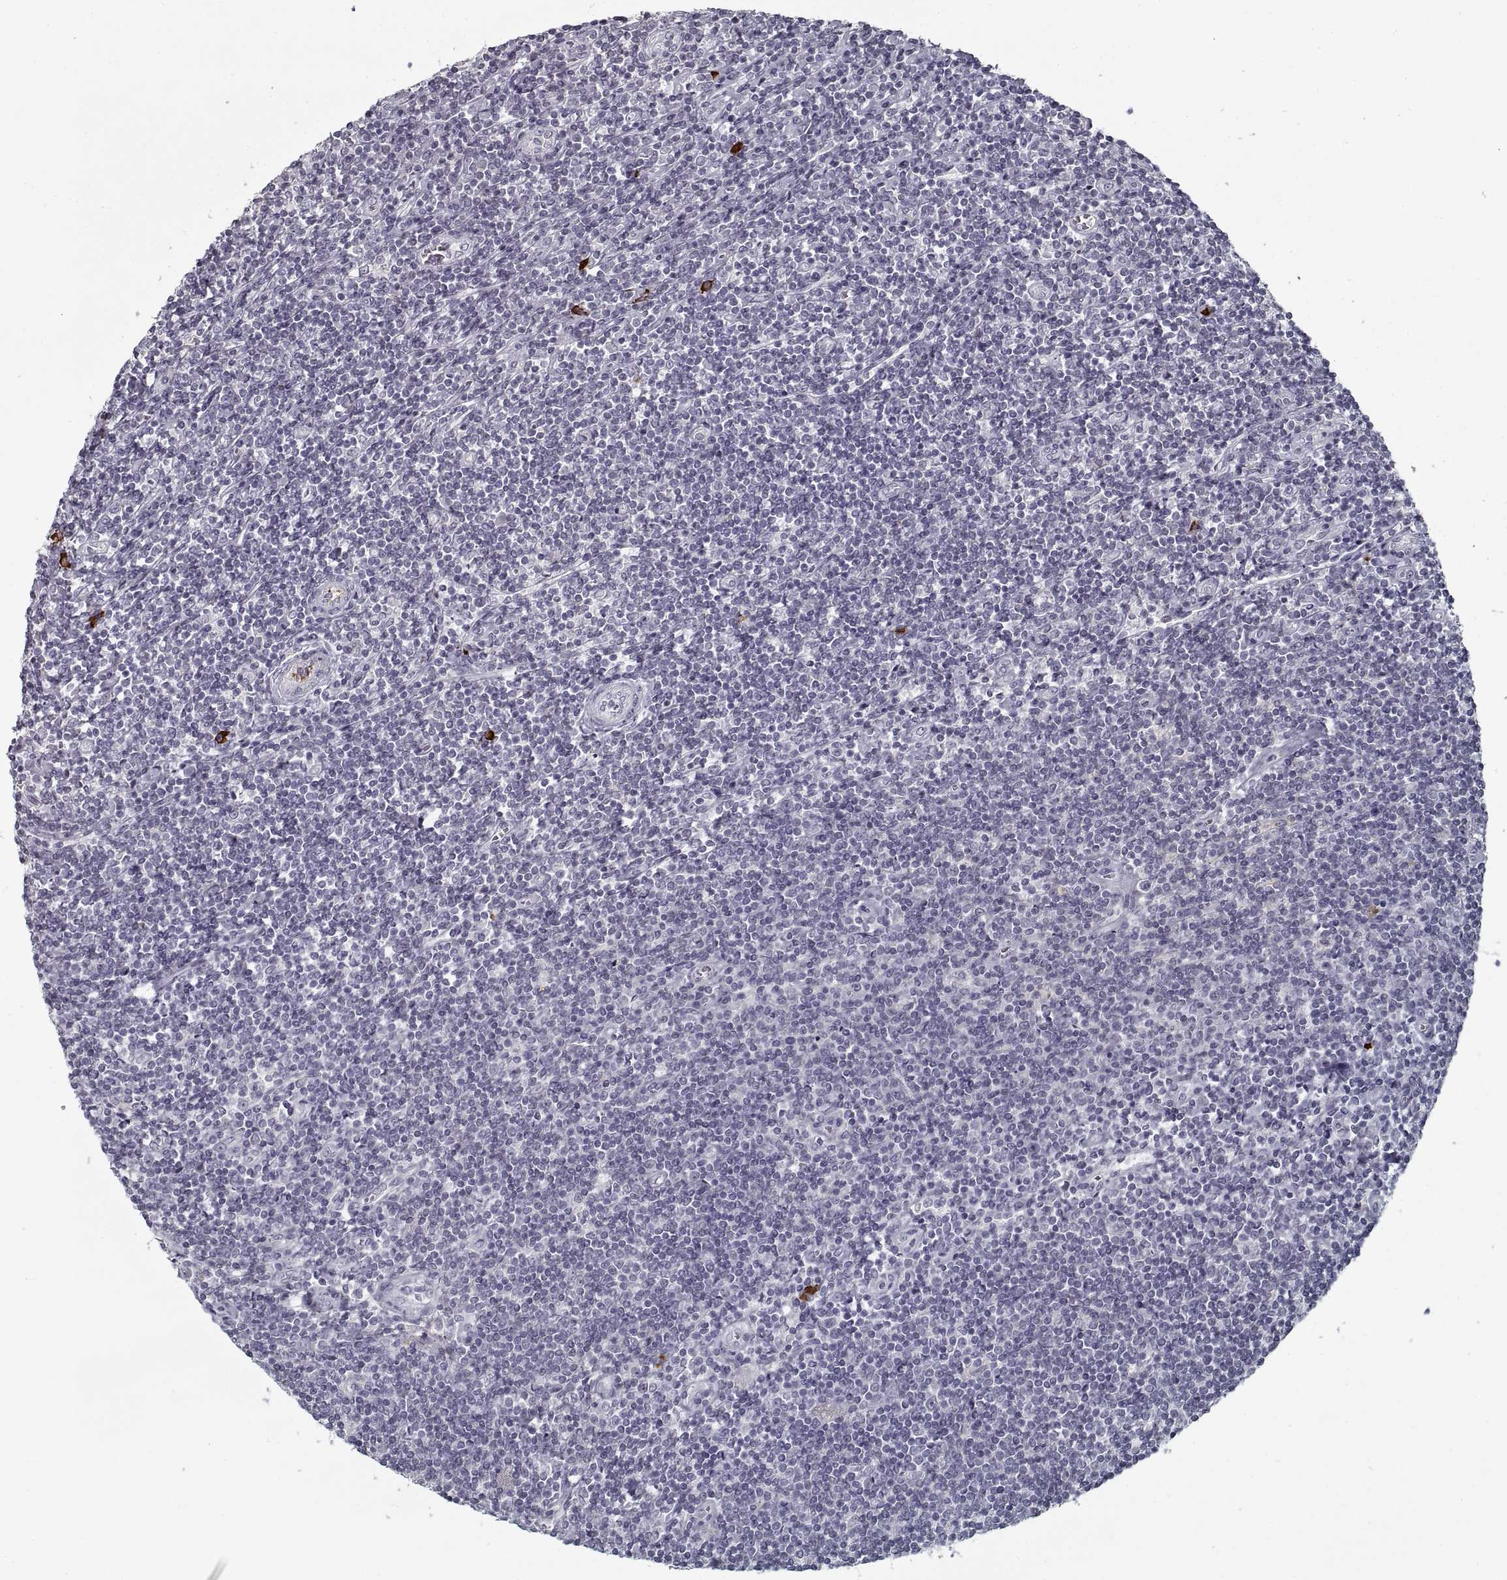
{"staining": {"intensity": "negative", "quantity": "none", "location": "none"}, "tissue": "lymphoma", "cell_type": "Tumor cells", "image_type": "cancer", "snomed": [{"axis": "morphology", "description": "Hodgkin's disease, NOS"}, {"axis": "topography", "description": "Lymph node"}], "caption": "This is a histopathology image of IHC staining of Hodgkin's disease, which shows no staining in tumor cells.", "gene": "GAD2", "patient": {"sex": "male", "age": 40}}